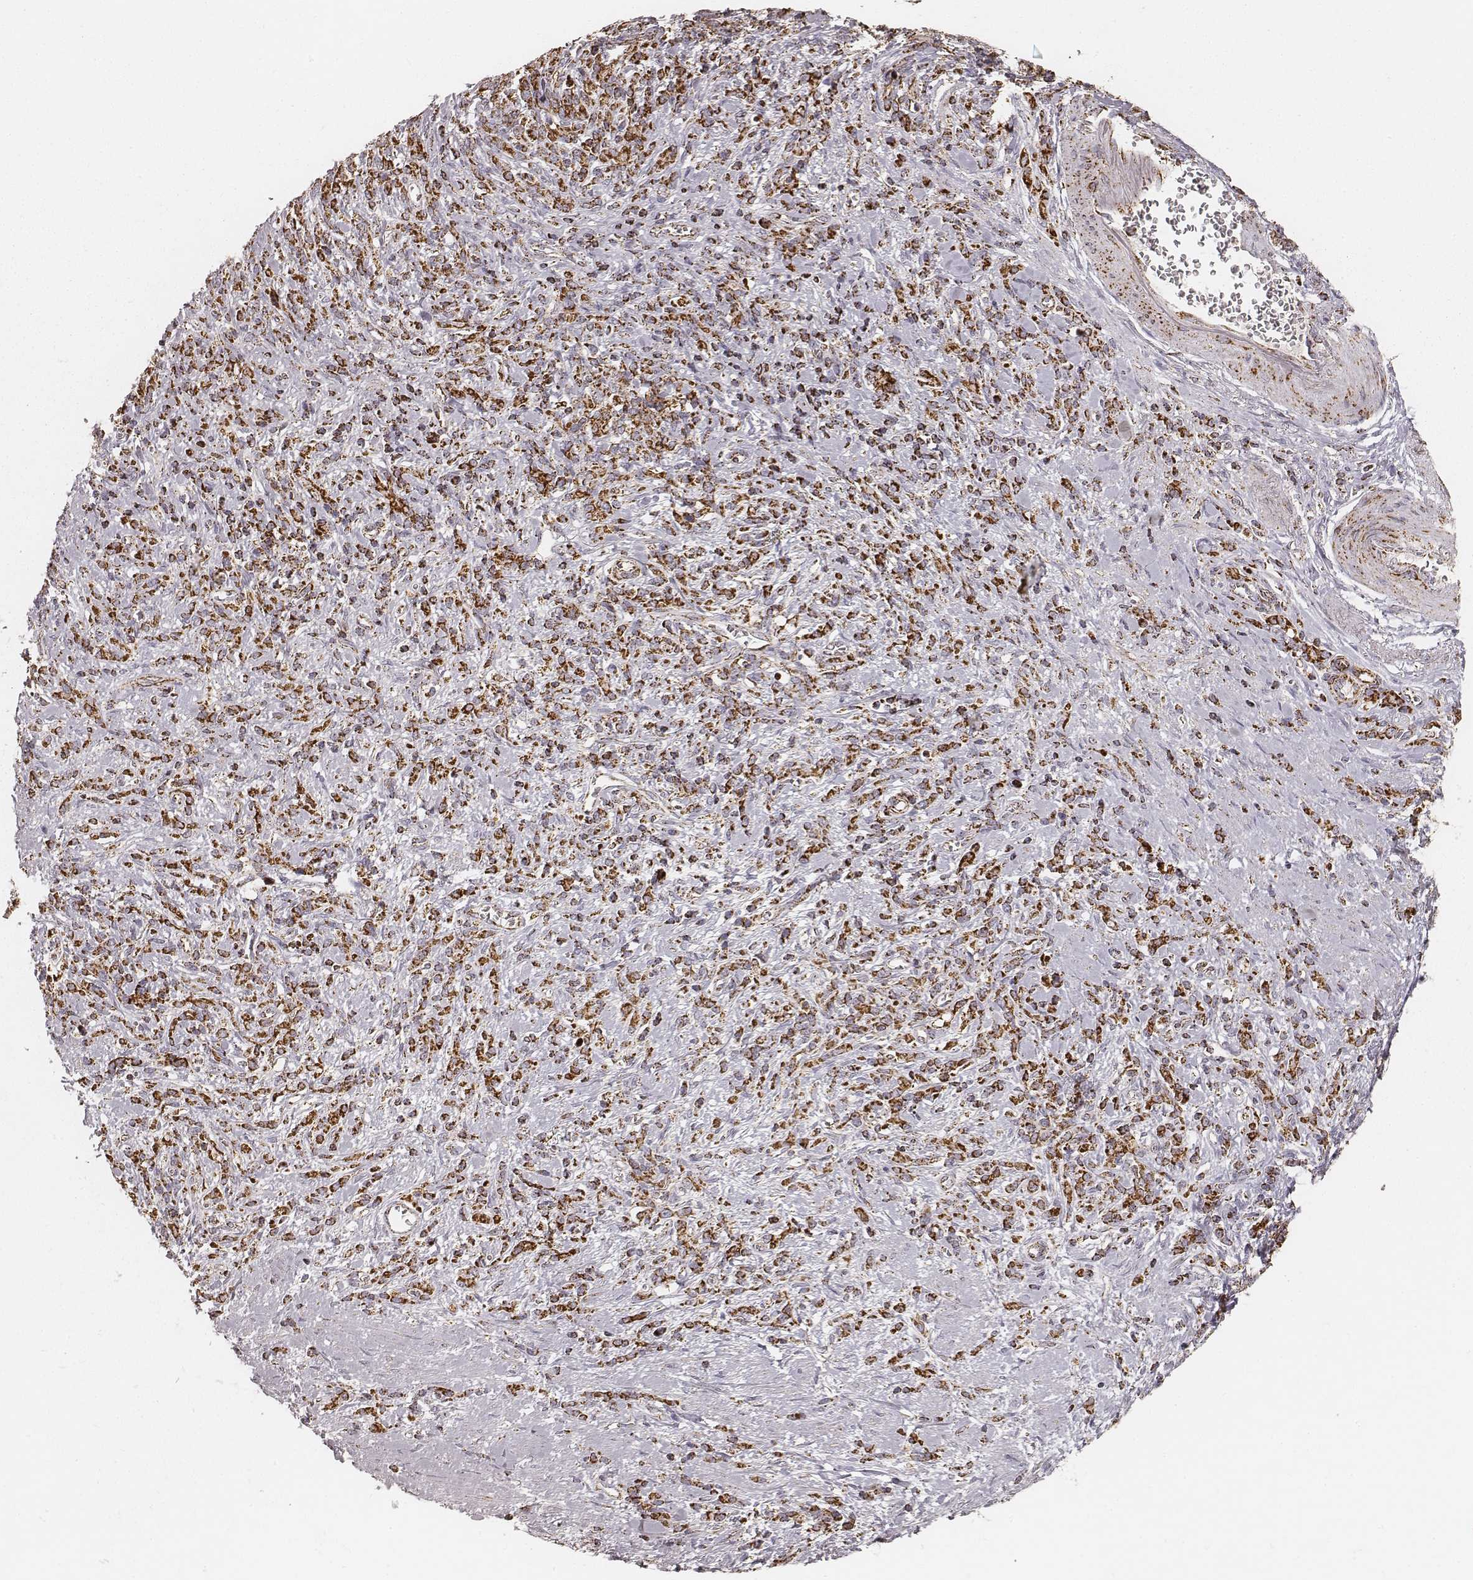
{"staining": {"intensity": "strong", "quantity": ">75%", "location": "cytoplasmic/membranous"}, "tissue": "stomach cancer", "cell_type": "Tumor cells", "image_type": "cancer", "snomed": [{"axis": "morphology", "description": "Adenocarcinoma, NOS"}, {"axis": "topography", "description": "Stomach"}], "caption": "Immunohistochemical staining of human stomach cancer demonstrates high levels of strong cytoplasmic/membranous positivity in approximately >75% of tumor cells.", "gene": "CS", "patient": {"sex": "female", "age": 57}}